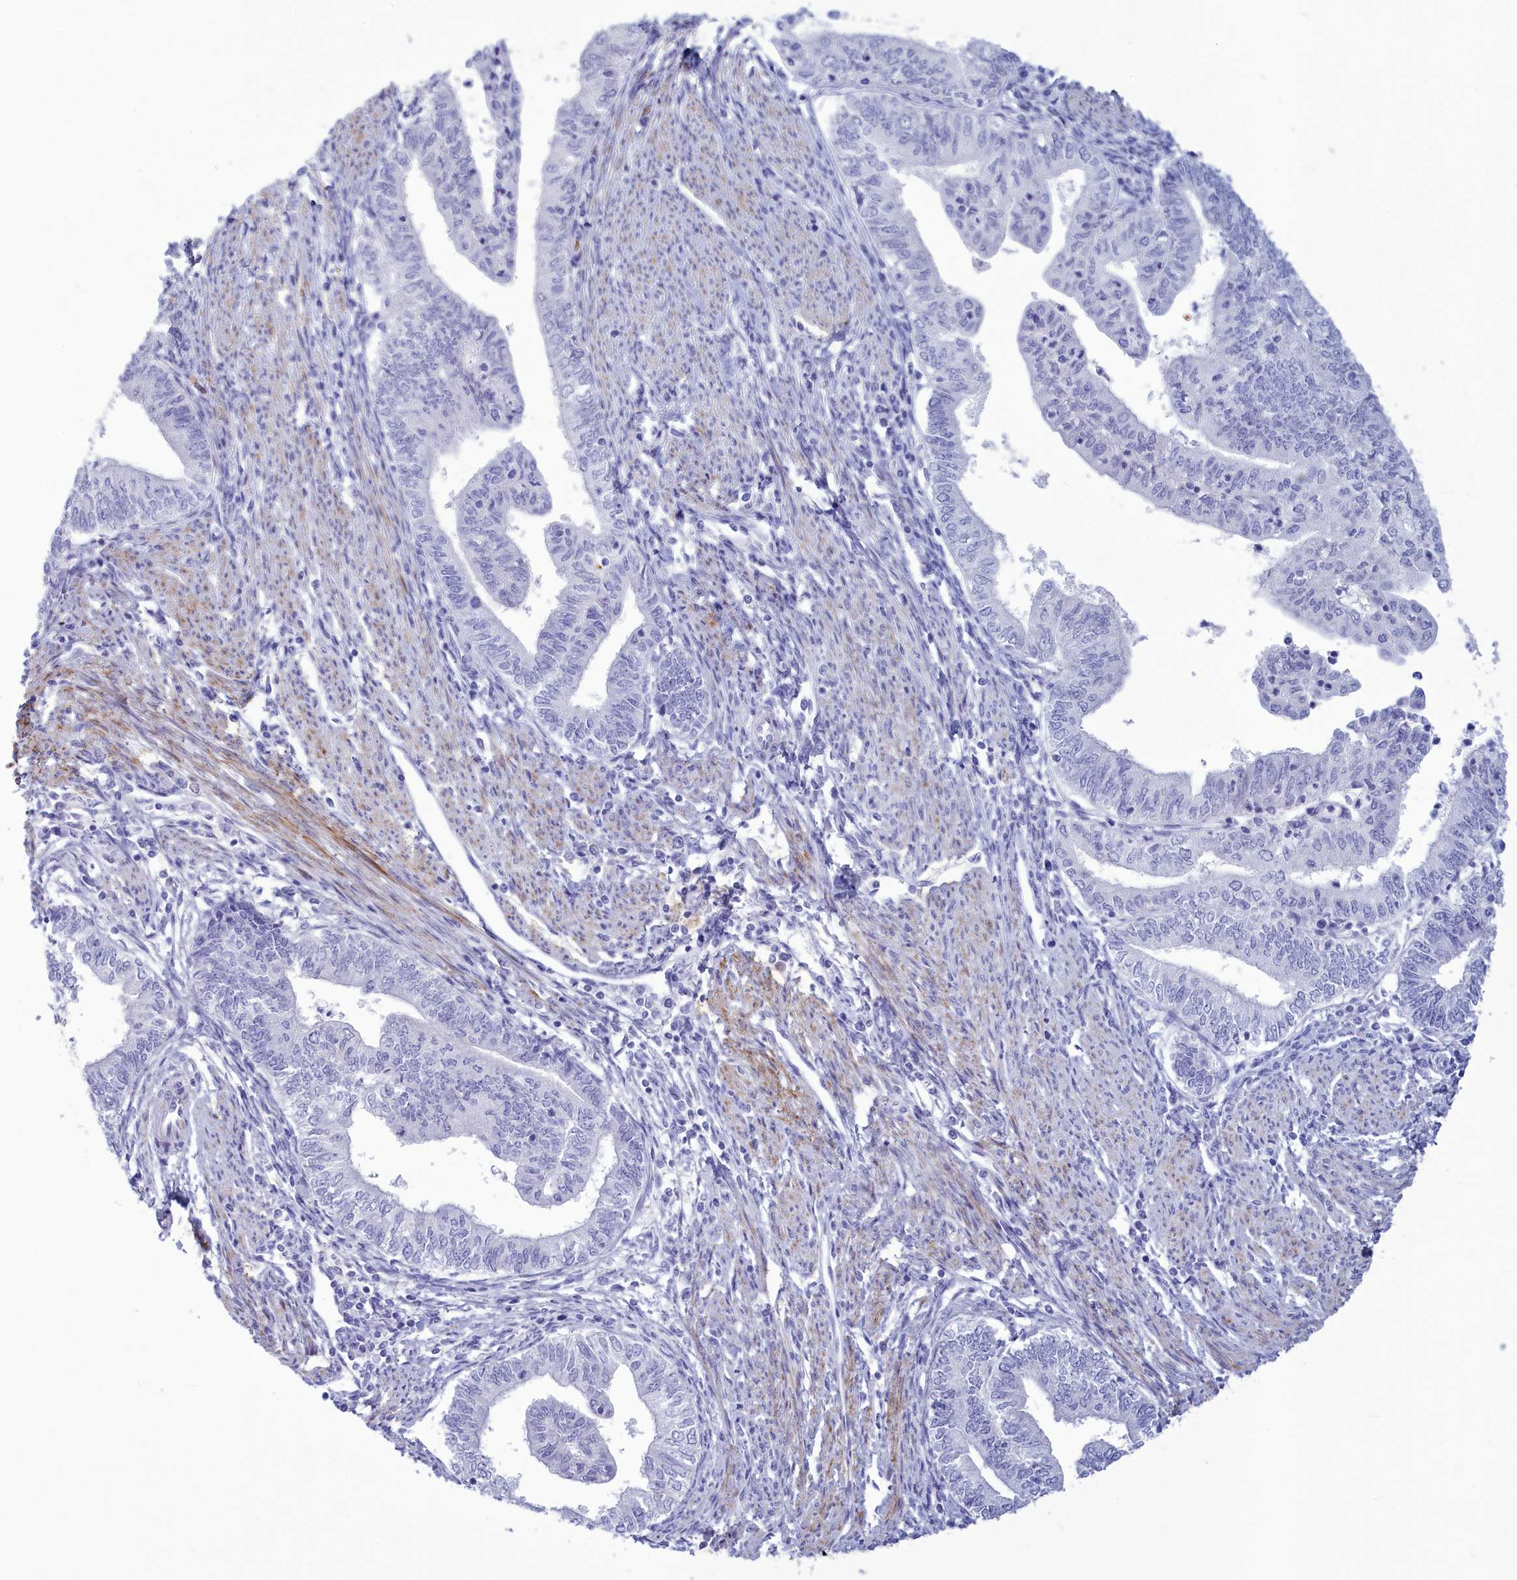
{"staining": {"intensity": "negative", "quantity": "none", "location": "none"}, "tissue": "endometrial cancer", "cell_type": "Tumor cells", "image_type": "cancer", "snomed": [{"axis": "morphology", "description": "Adenocarcinoma, NOS"}, {"axis": "topography", "description": "Endometrium"}], "caption": "Immunohistochemistry photomicrograph of neoplastic tissue: human adenocarcinoma (endometrial) stained with DAB (3,3'-diaminobenzidine) displays no significant protein staining in tumor cells.", "gene": "GAPDHS", "patient": {"sex": "female", "age": 66}}